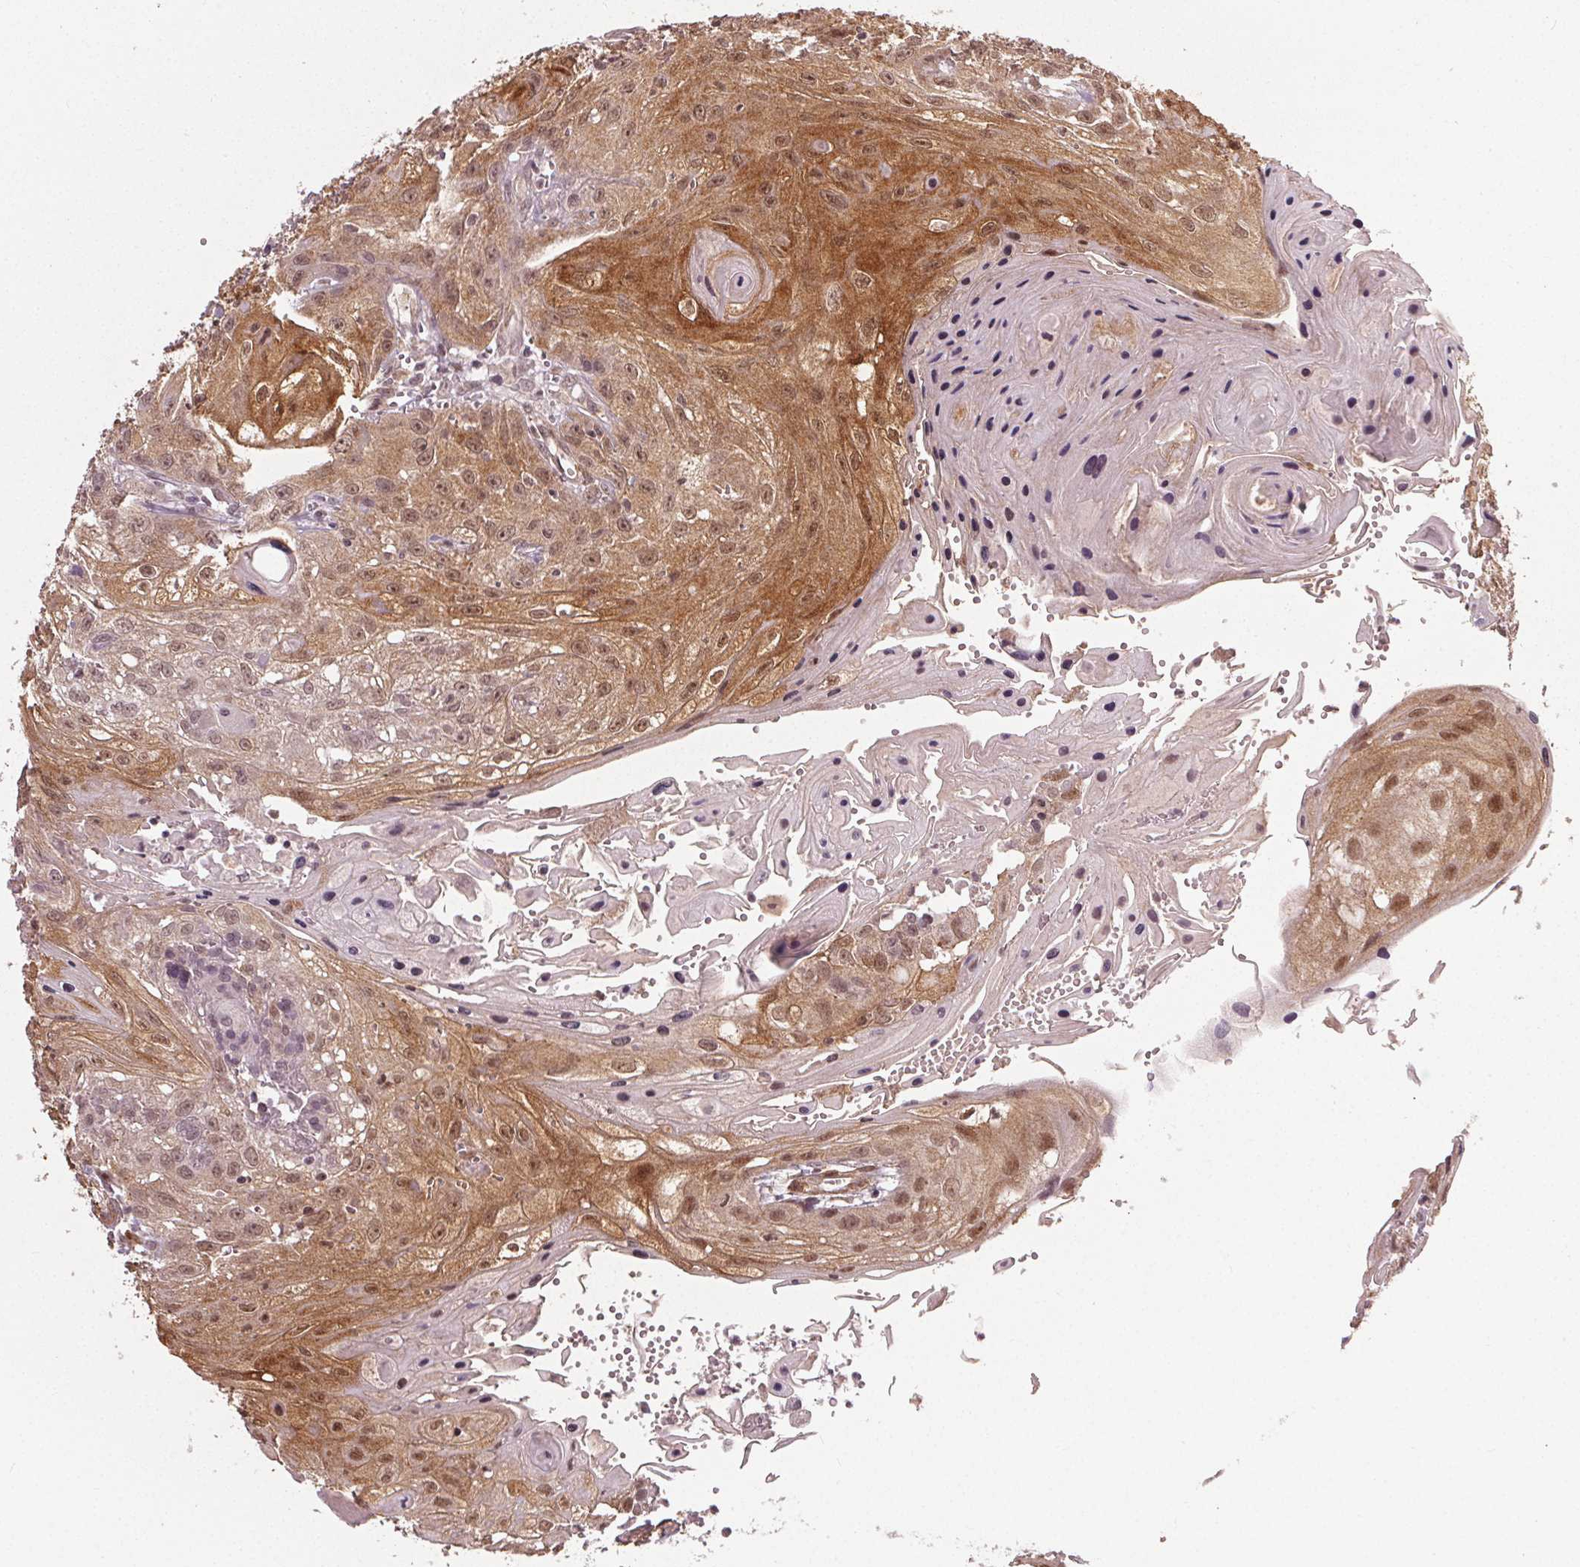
{"staining": {"intensity": "moderate", "quantity": "25%-75%", "location": "cytoplasmic/membranous,nuclear"}, "tissue": "head and neck cancer", "cell_type": "Tumor cells", "image_type": "cancer", "snomed": [{"axis": "morphology", "description": "Squamous cell carcinoma, NOS"}, {"axis": "topography", "description": "Oral tissue"}, {"axis": "topography", "description": "Head-Neck"}], "caption": "The image demonstrates a brown stain indicating the presence of a protein in the cytoplasmic/membranous and nuclear of tumor cells in squamous cell carcinoma (head and neck).", "gene": "PKP1", "patient": {"sex": "male", "age": 58}}